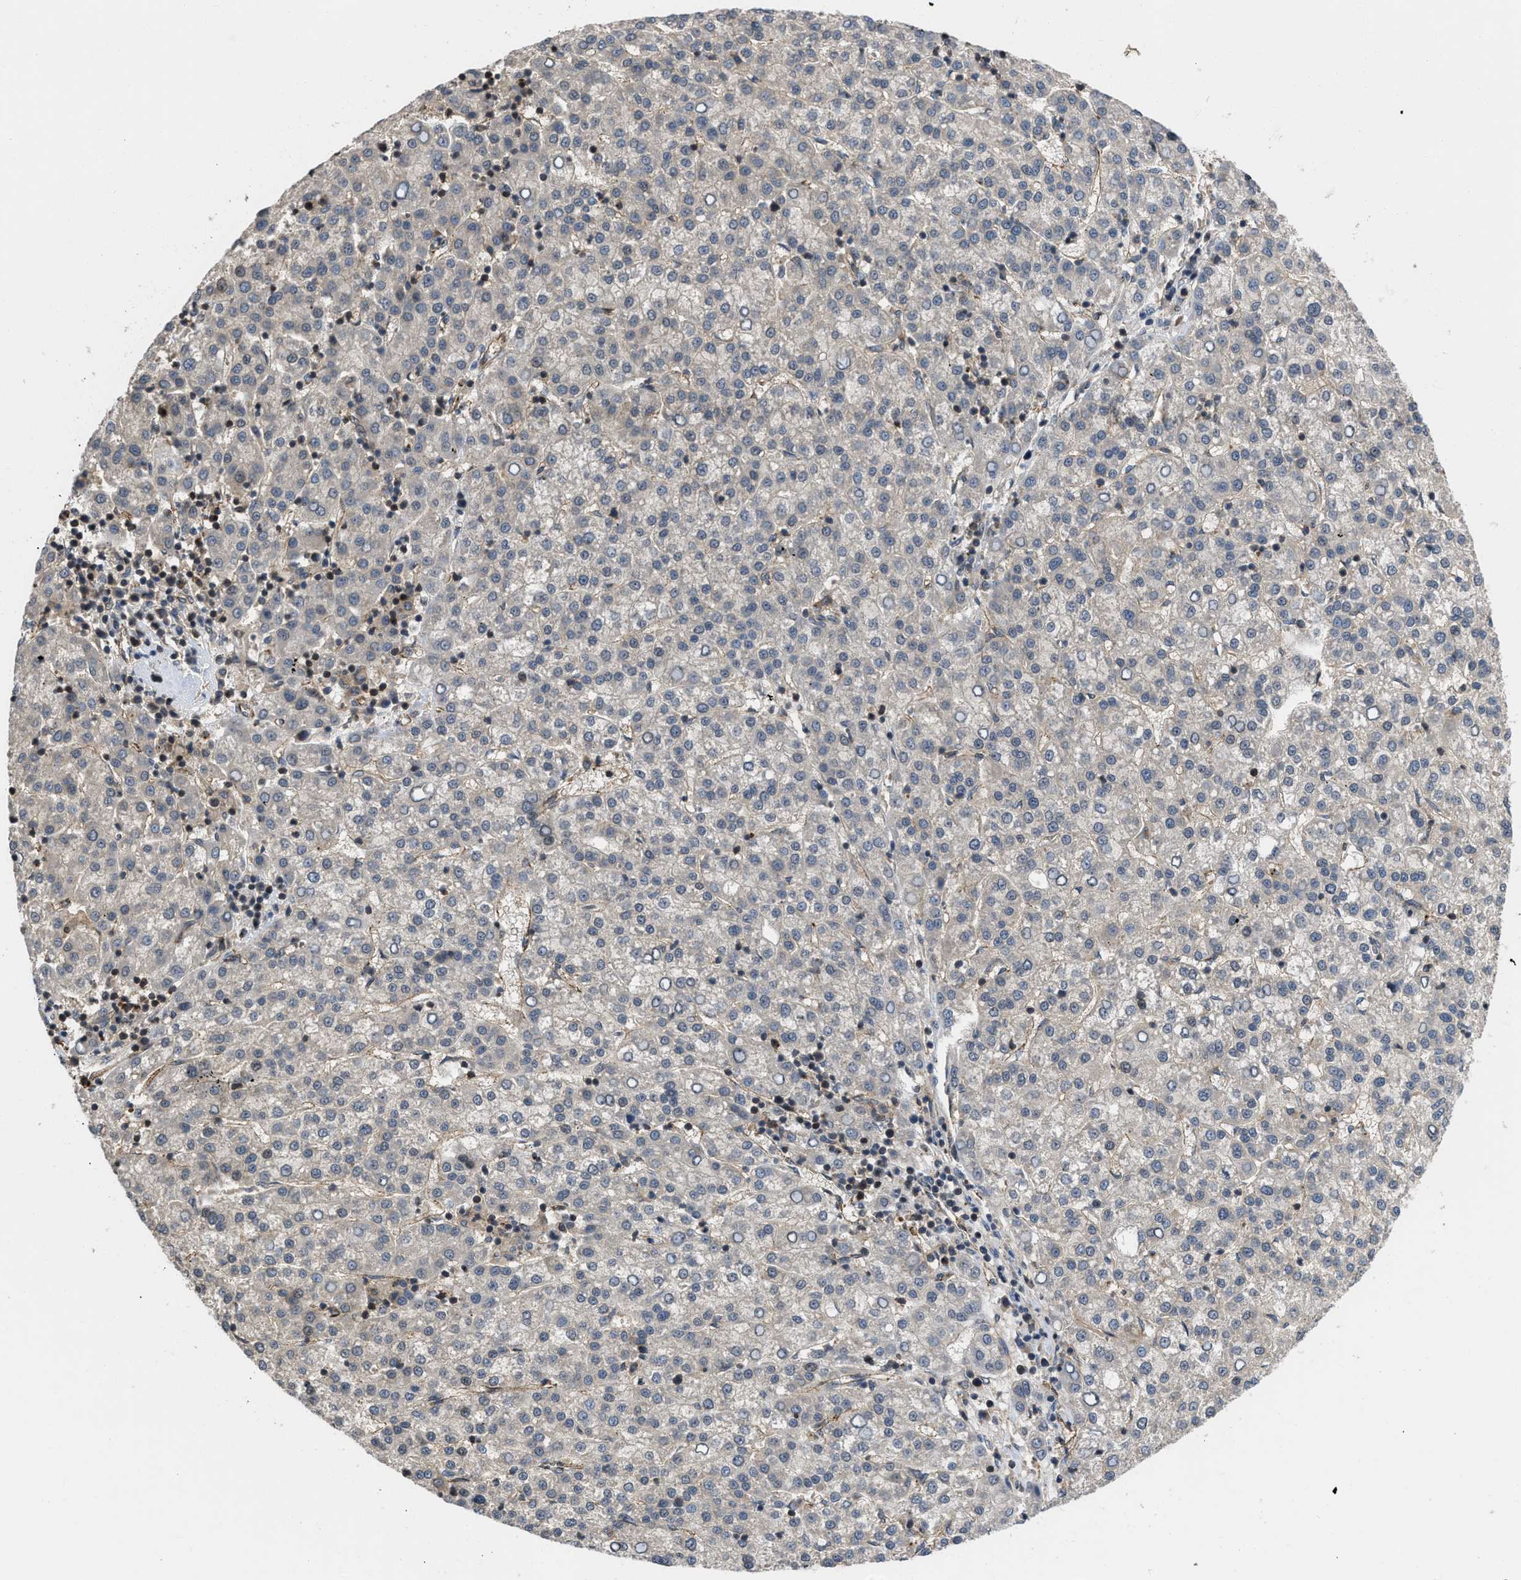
{"staining": {"intensity": "negative", "quantity": "none", "location": "none"}, "tissue": "liver cancer", "cell_type": "Tumor cells", "image_type": "cancer", "snomed": [{"axis": "morphology", "description": "Carcinoma, Hepatocellular, NOS"}, {"axis": "topography", "description": "Liver"}], "caption": "Tumor cells are negative for brown protein staining in liver hepatocellular carcinoma.", "gene": "GPATCH2L", "patient": {"sex": "female", "age": 58}}